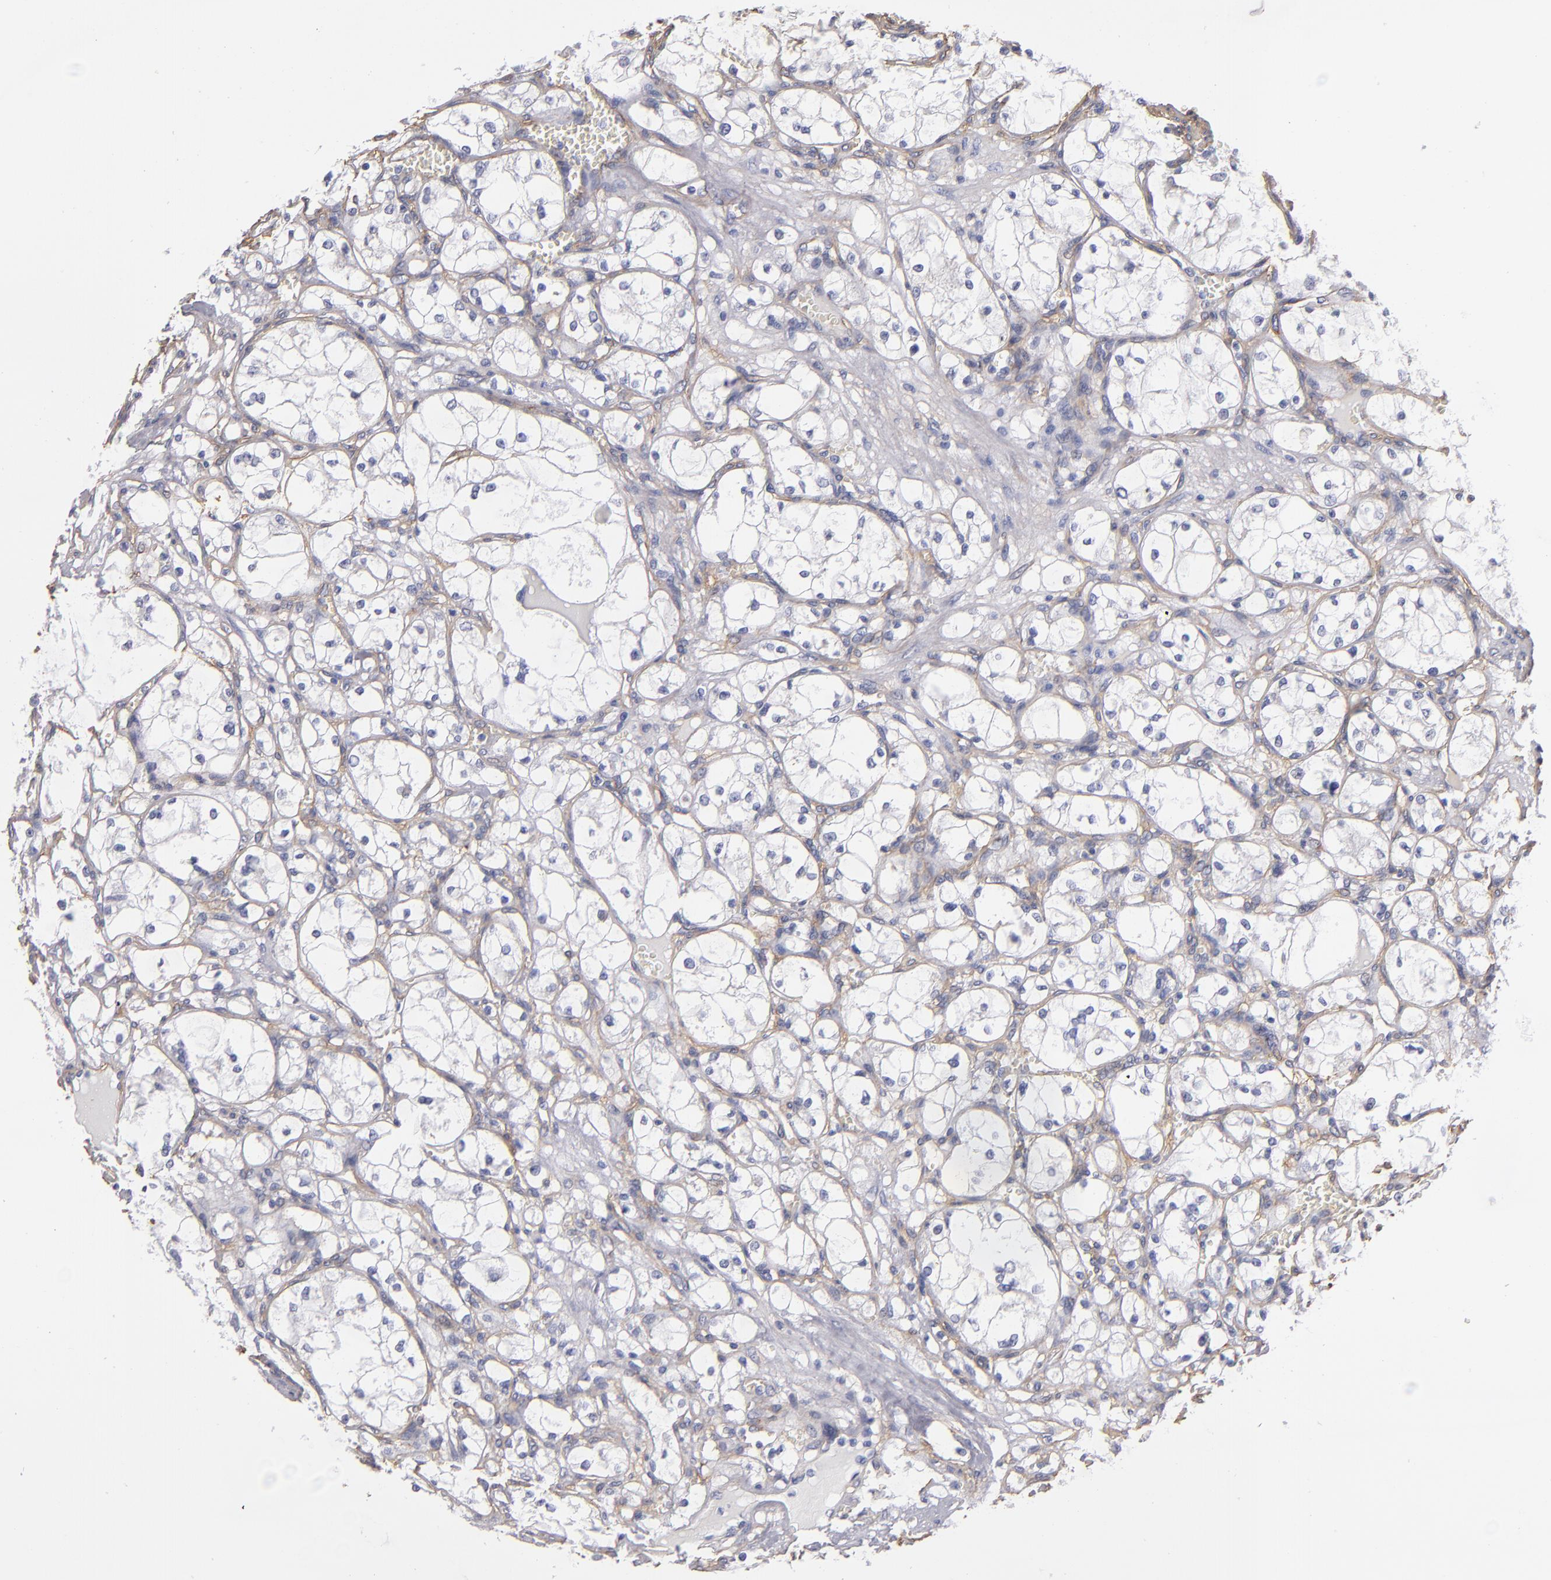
{"staining": {"intensity": "negative", "quantity": "none", "location": "none"}, "tissue": "renal cancer", "cell_type": "Tumor cells", "image_type": "cancer", "snomed": [{"axis": "morphology", "description": "Adenocarcinoma, NOS"}, {"axis": "topography", "description": "Kidney"}], "caption": "Human renal adenocarcinoma stained for a protein using immunohistochemistry (IHC) reveals no expression in tumor cells.", "gene": "LAMC1", "patient": {"sex": "male", "age": 61}}